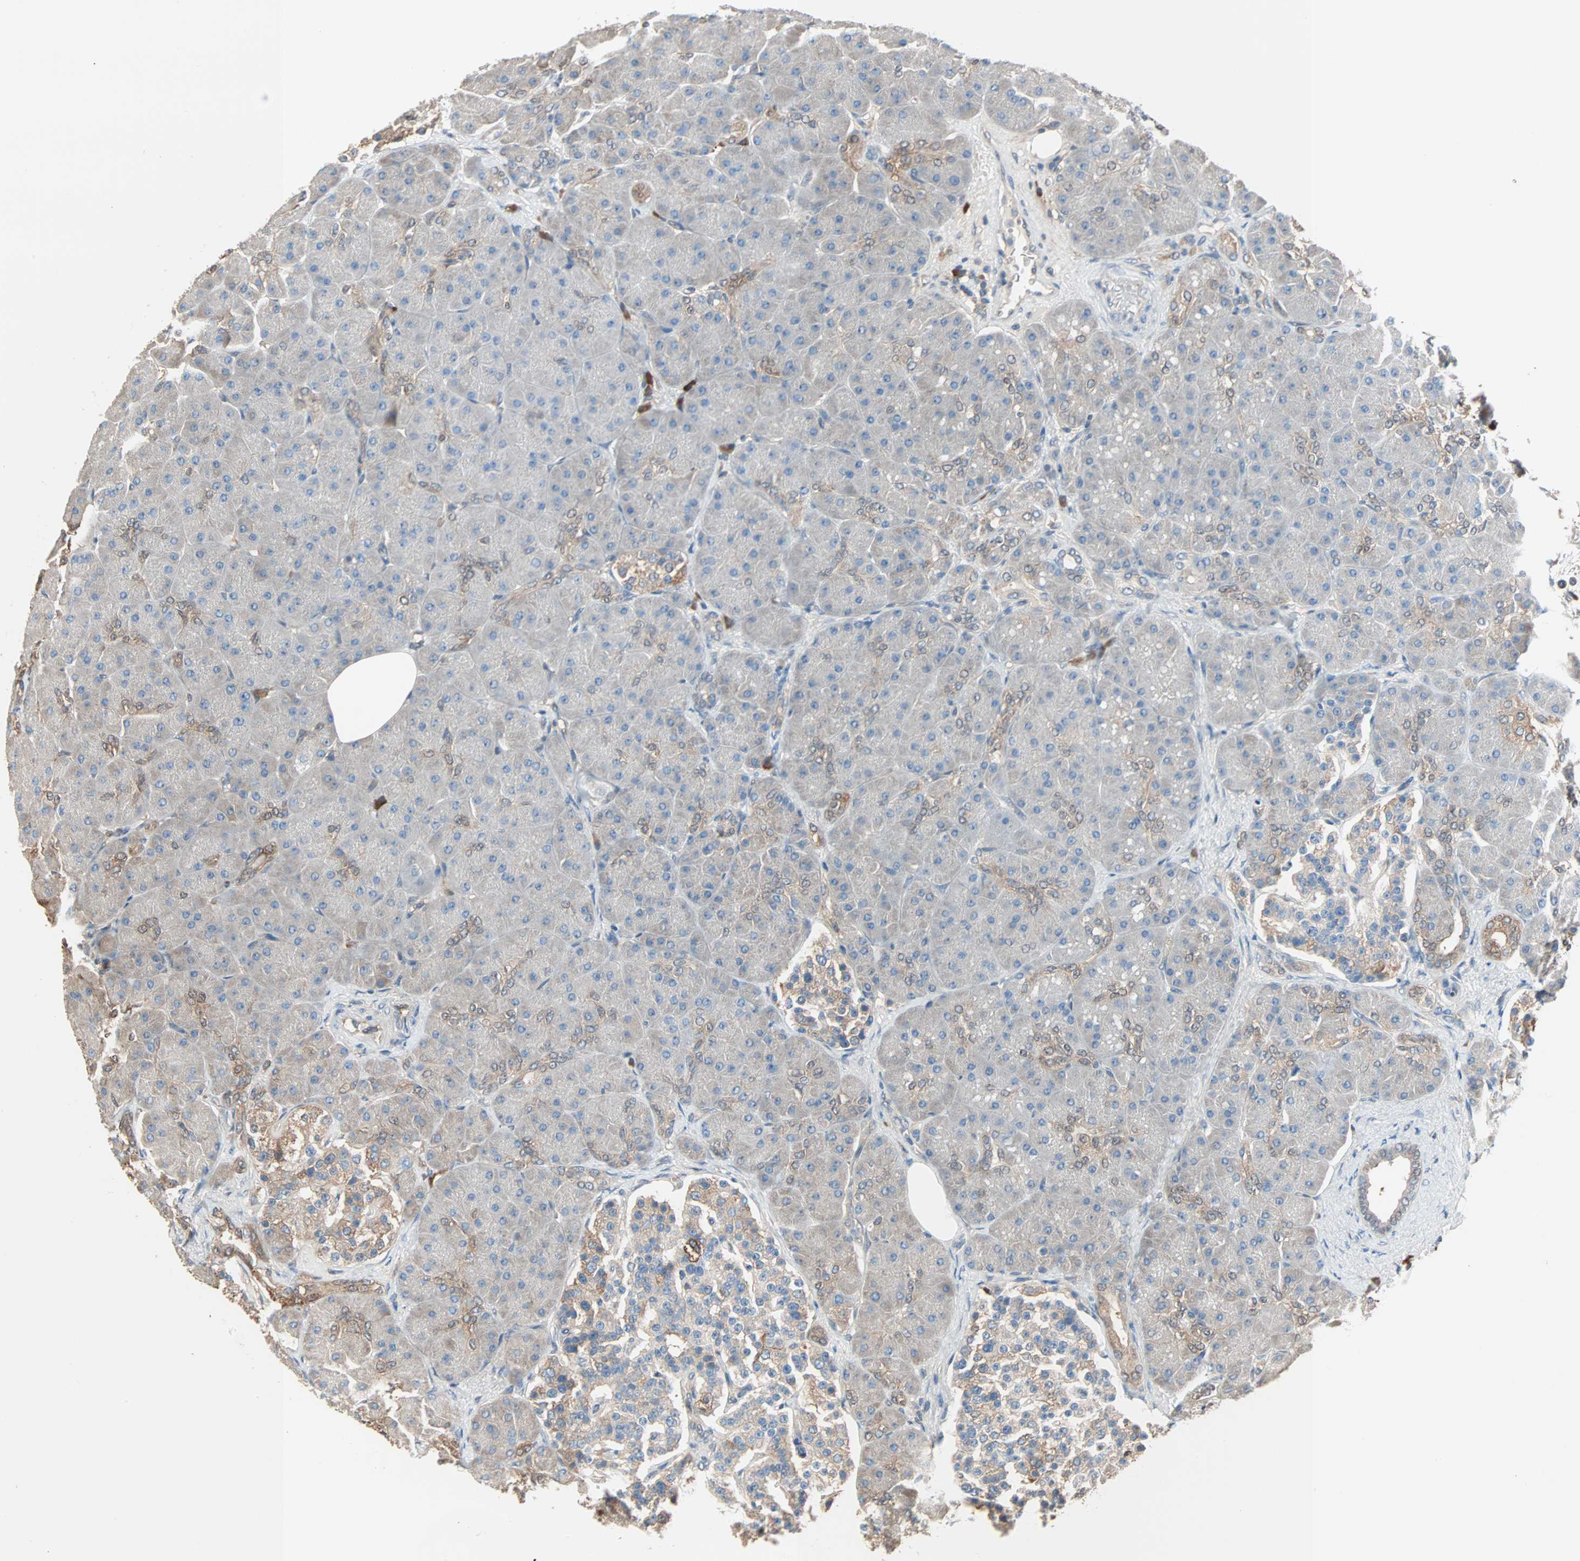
{"staining": {"intensity": "weak", "quantity": ">75%", "location": "cytoplasmic/membranous"}, "tissue": "pancreas", "cell_type": "Exocrine glandular cells", "image_type": "normal", "snomed": [{"axis": "morphology", "description": "Normal tissue, NOS"}, {"axis": "topography", "description": "Pancreas"}], "caption": "Unremarkable pancreas displays weak cytoplasmic/membranous expression in about >75% of exocrine glandular cells The protein is shown in brown color, while the nuclei are stained blue..", "gene": "PRDX1", "patient": {"sex": "male", "age": 66}}